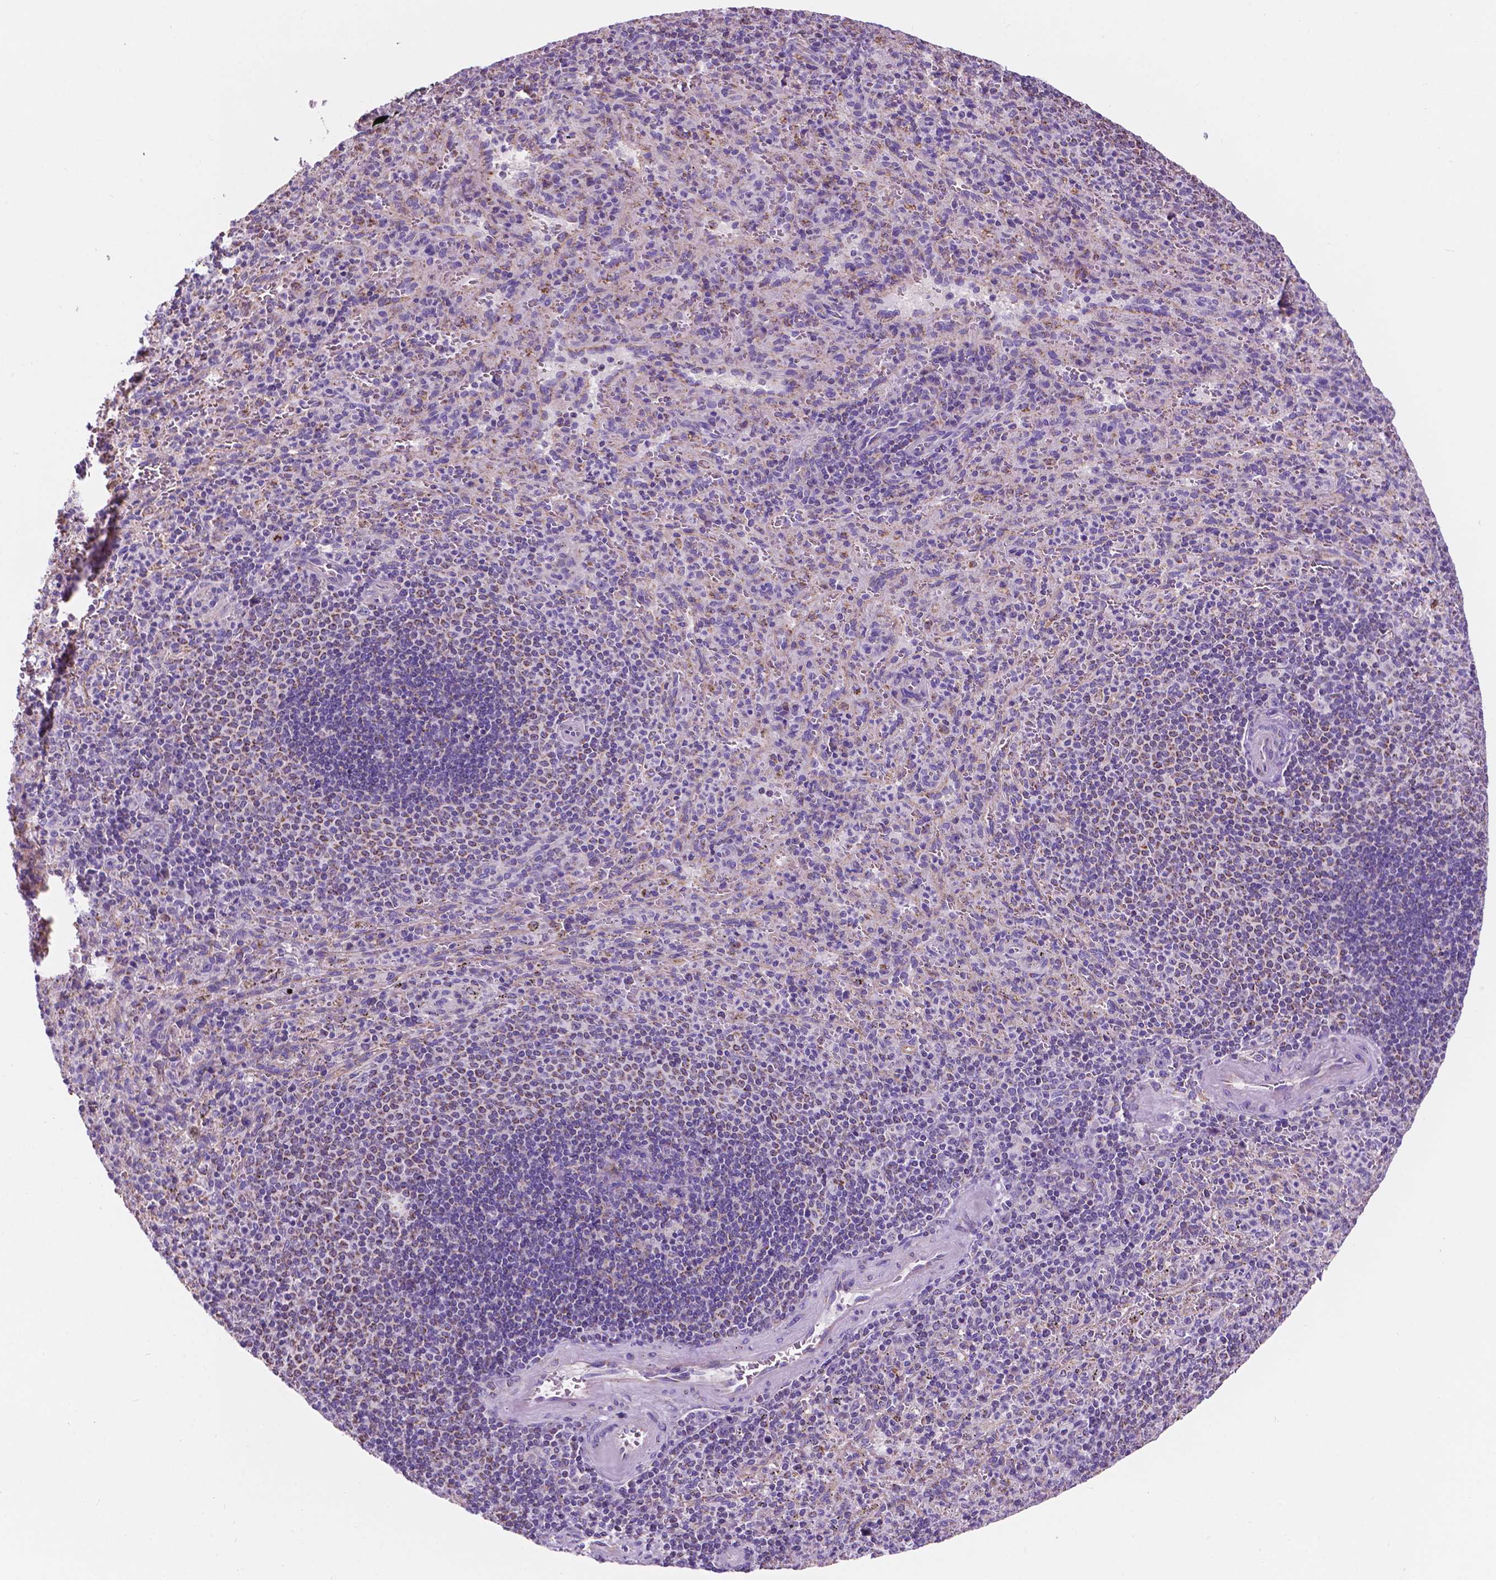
{"staining": {"intensity": "negative", "quantity": "none", "location": "none"}, "tissue": "spleen", "cell_type": "Cells in red pulp", "image_type": "normal", "snomed": [{"axis": "morphology", "description": "Normal tissue, NOS"}, {"axis": "topography", "description": "Spleen"}], "caption": "Protein analysis of unremarkable spleen reveals no significant staining in cells in red pulp.", "gene": "TRPV5", "patient": {"sex": "male", "age": 57}}